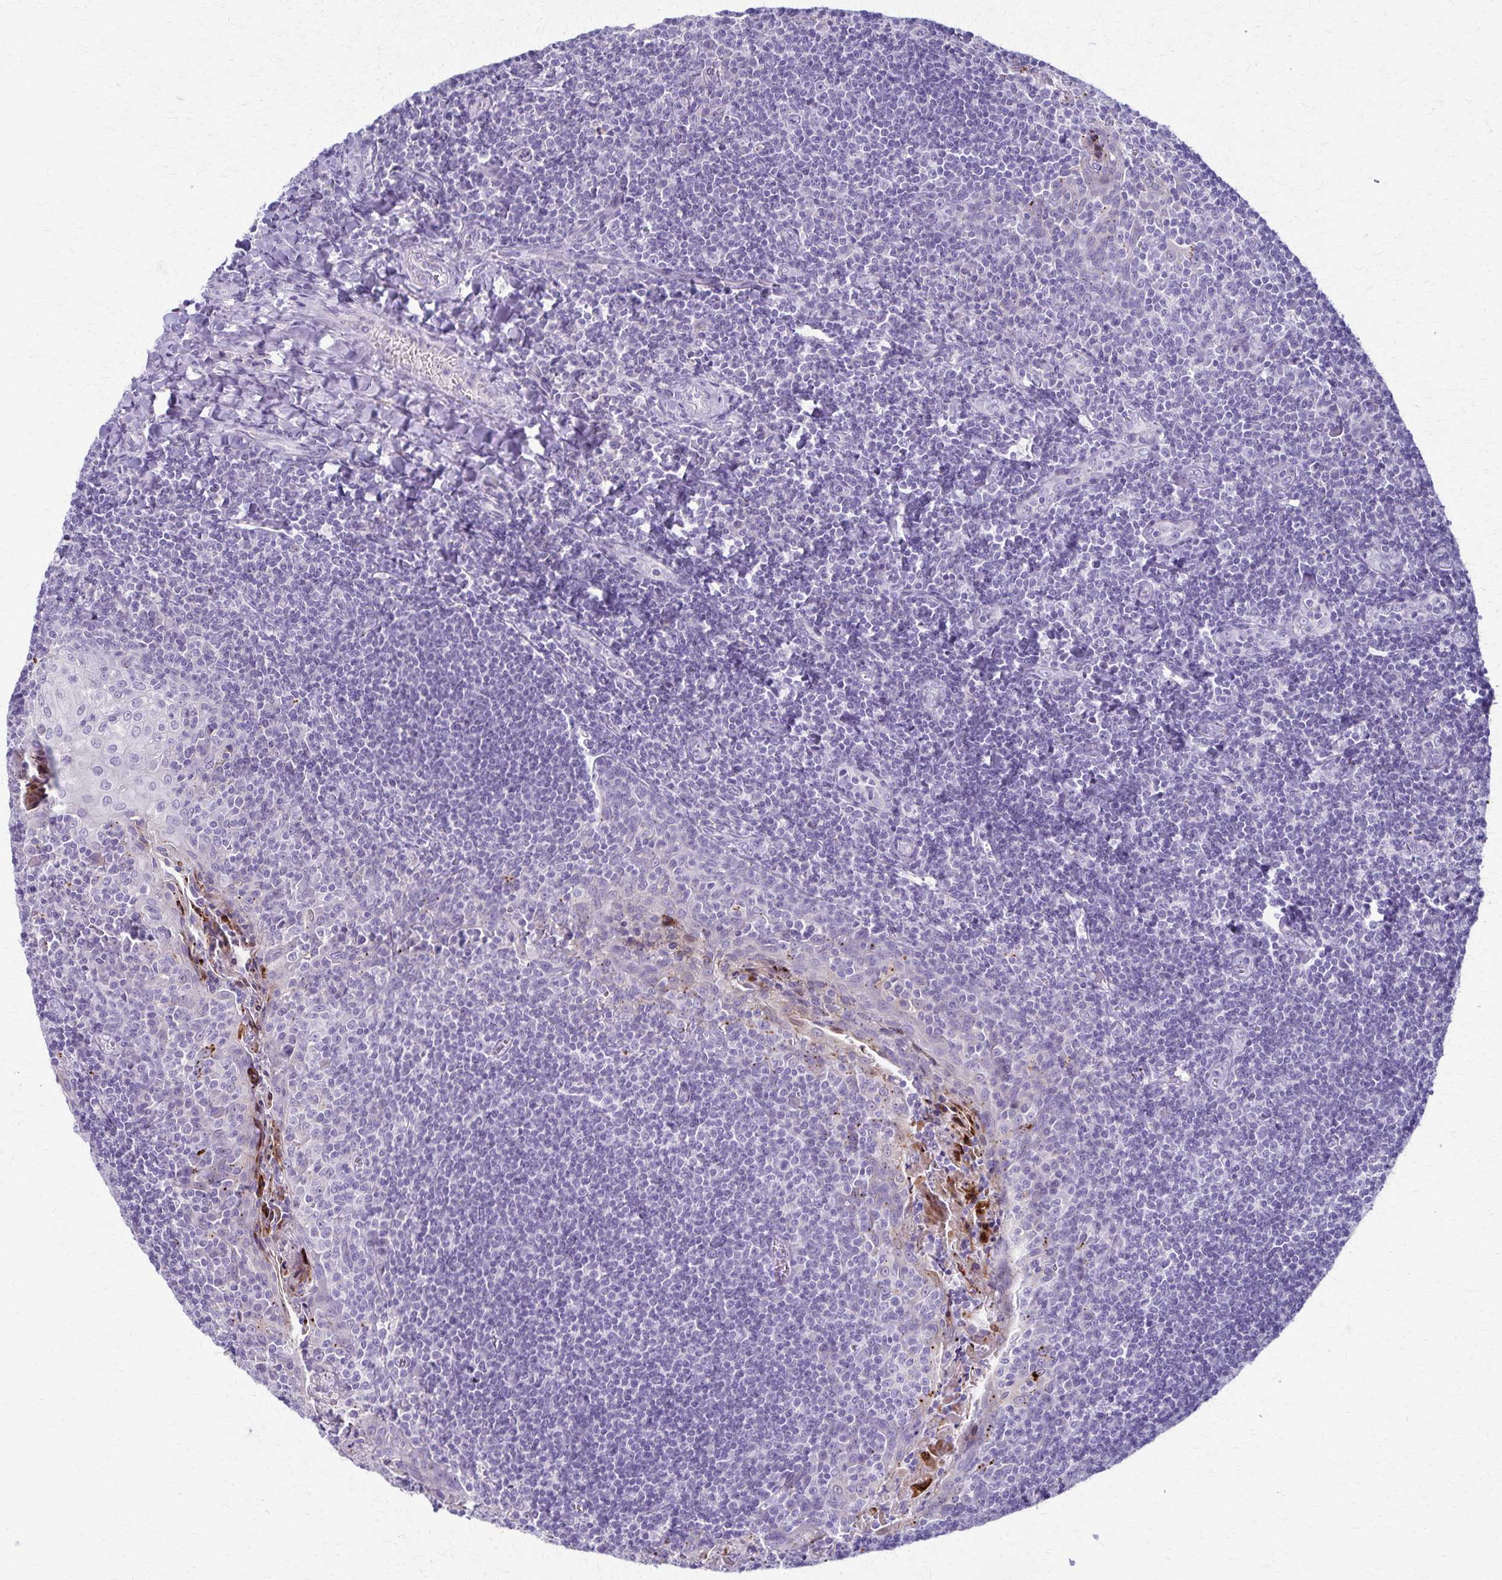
{"staining": {"intensity": "negative", "quantity": "none", "location": "none"}, "tissue": "tonsil", "cell_type": "Germinal center cells", "image_type": "normal", "snomed": [{"axis": "morphology", "description": "Normal tissue, NOS"}, {"axis": "morphology", "description": "Inflammation, NOS"}, {"axis": "topography", "description": "Tonsil"}], "caption": "High magnification brightfield microscopy of normal tonsil stained with DAB (3,3'-diaminobenzidine) (brown) and counterstained with hematoxylin (blue): germinal center cells show no significant positivity.", "gene": "TMEM60", "patient": {"sex": "female", "age": 31}}